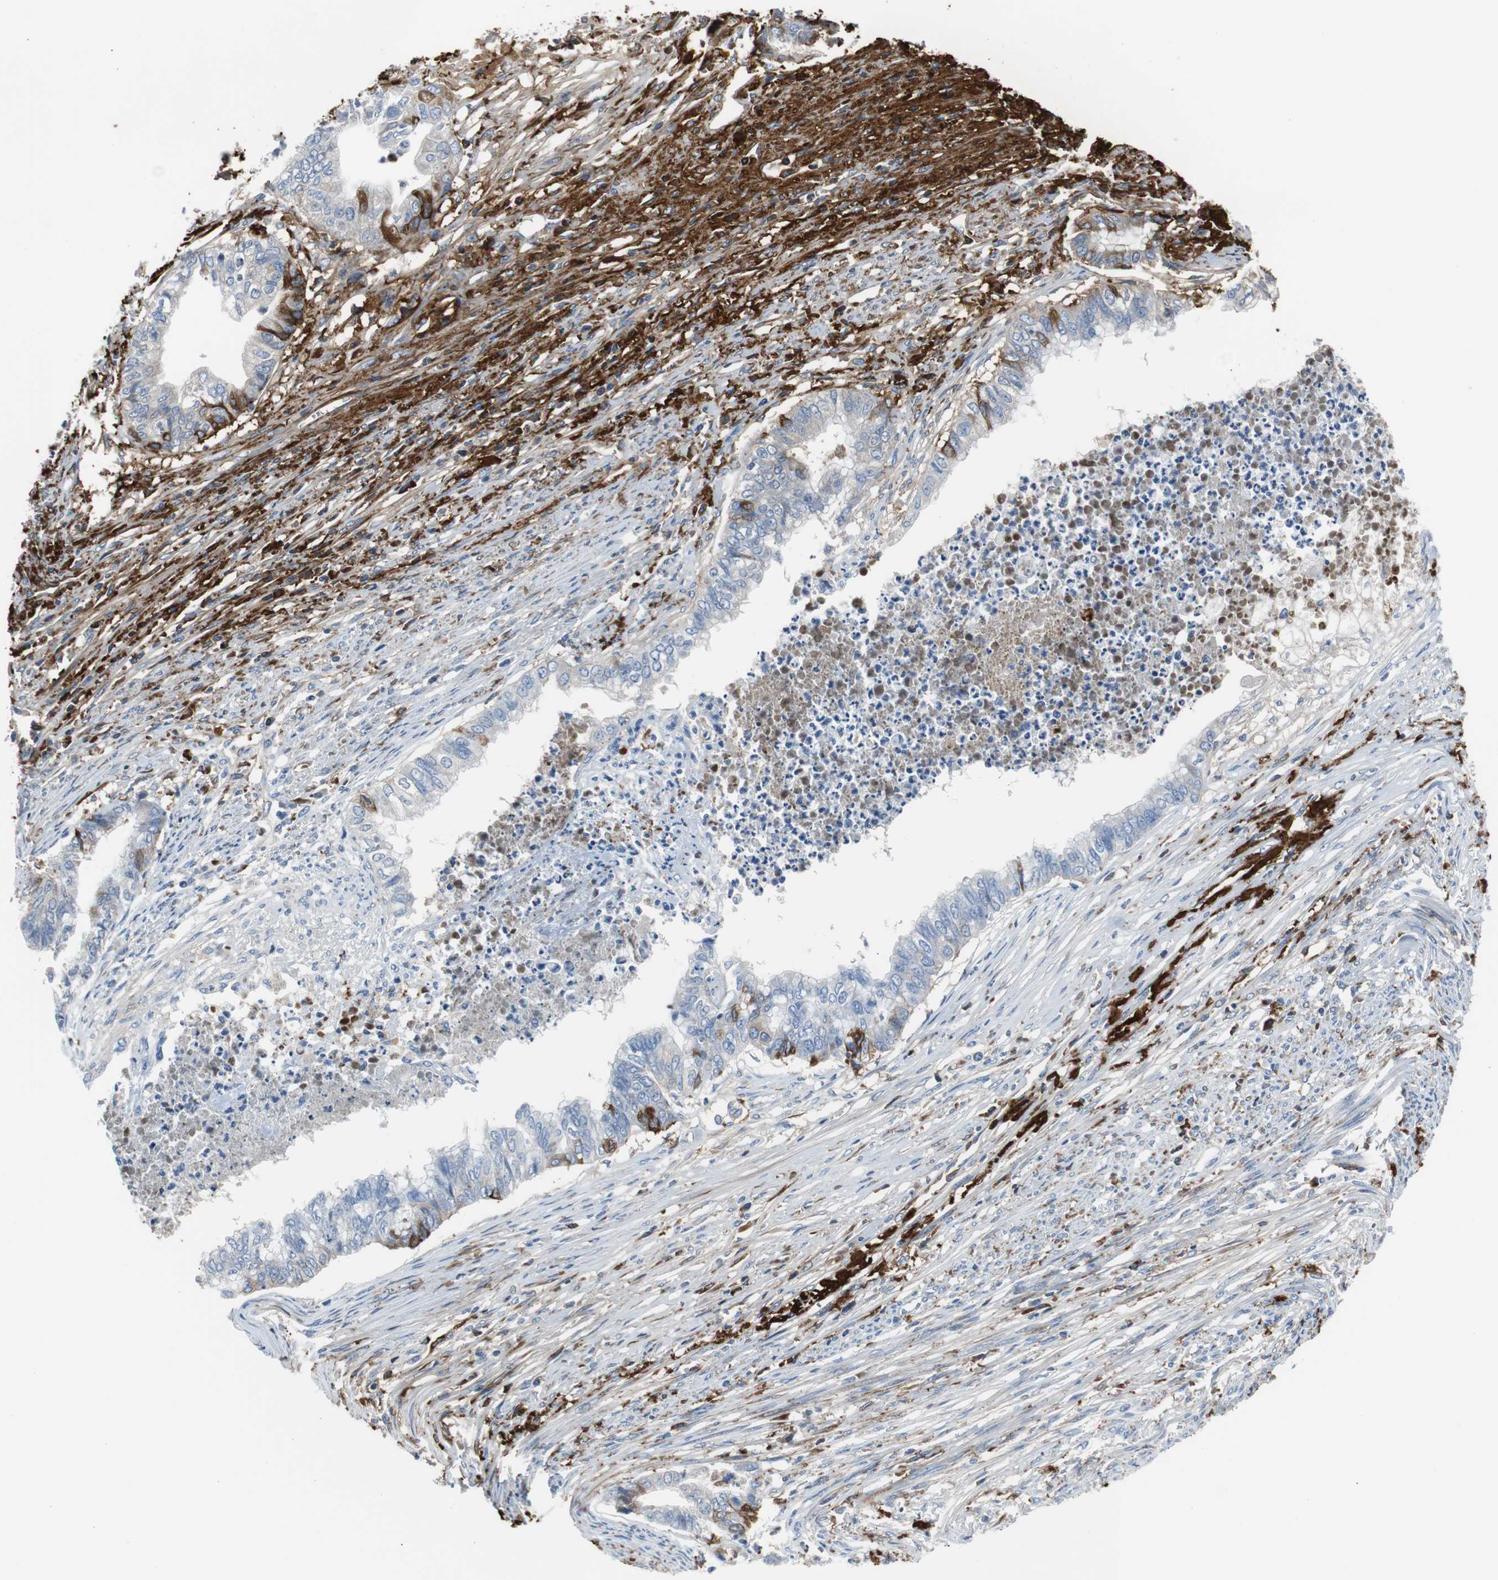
{"staining": {"intensity": "strong", "quantity": "<25%", "location": "cytoplasmic/membranous"}, "tissue": "endometrial cancer", "cell_type": "Tumor cells", "image_type": "cancer", "snomed": [{"axis": "morphology", "description": "Adenocarcinoma, NOS"}, {"axis": "topography", "description": "Endometrium"}], "caption": "A micrograph of endometrial cancer (adenocarcinoma) stained for a protein displays strong cytoplasmic/membranous brown staining in tumor cells.", "gene": "APCS", "patient": {"sex": "female", "age": 79}}